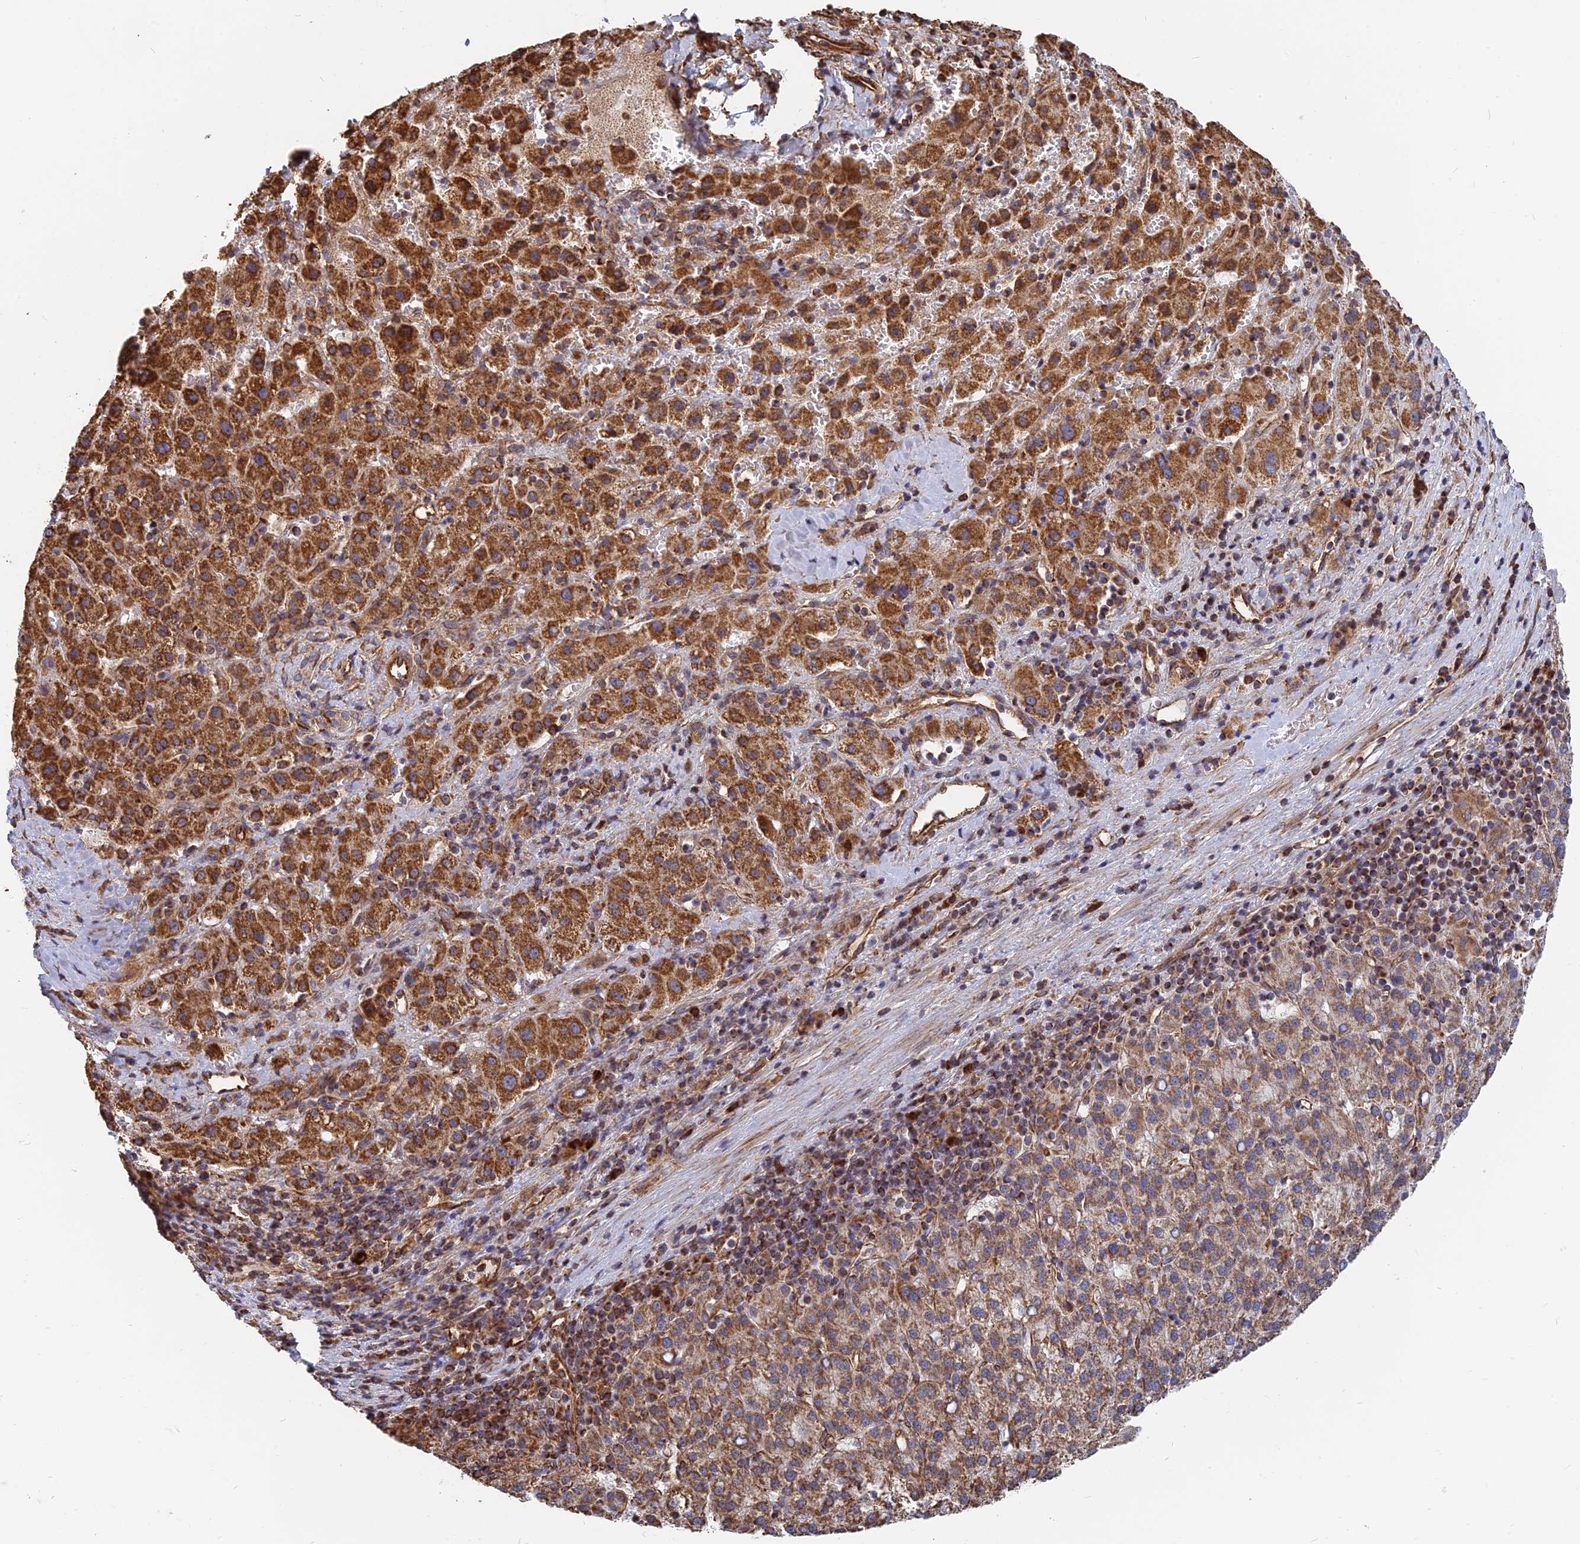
{"staining": {"intensity": "strong", "quantity": ">75%", "location": "cytoplasmic/membranous"}, "tissue": "liver cancer", "cell_type": "Tumor cells", "image_type": "cancer", "snomed": [{"axis": "morphology", "description": "Carcinoma, Hepatocellular, NOS"}, {"axis": "topography", "description": "Liver"}], "caption": "This histopathology image demonstrates liver cancer (hepatocellular carcinoma) stained with immunohistochemistry (IHC) to label a protein in brown. The cytoplasmic/membranous of tumor cells show strong positivity for the protein. Nuclei are counter-stained blue.", "gene": "DSTYK", "patient": {"sex": "female", "age": 58}}